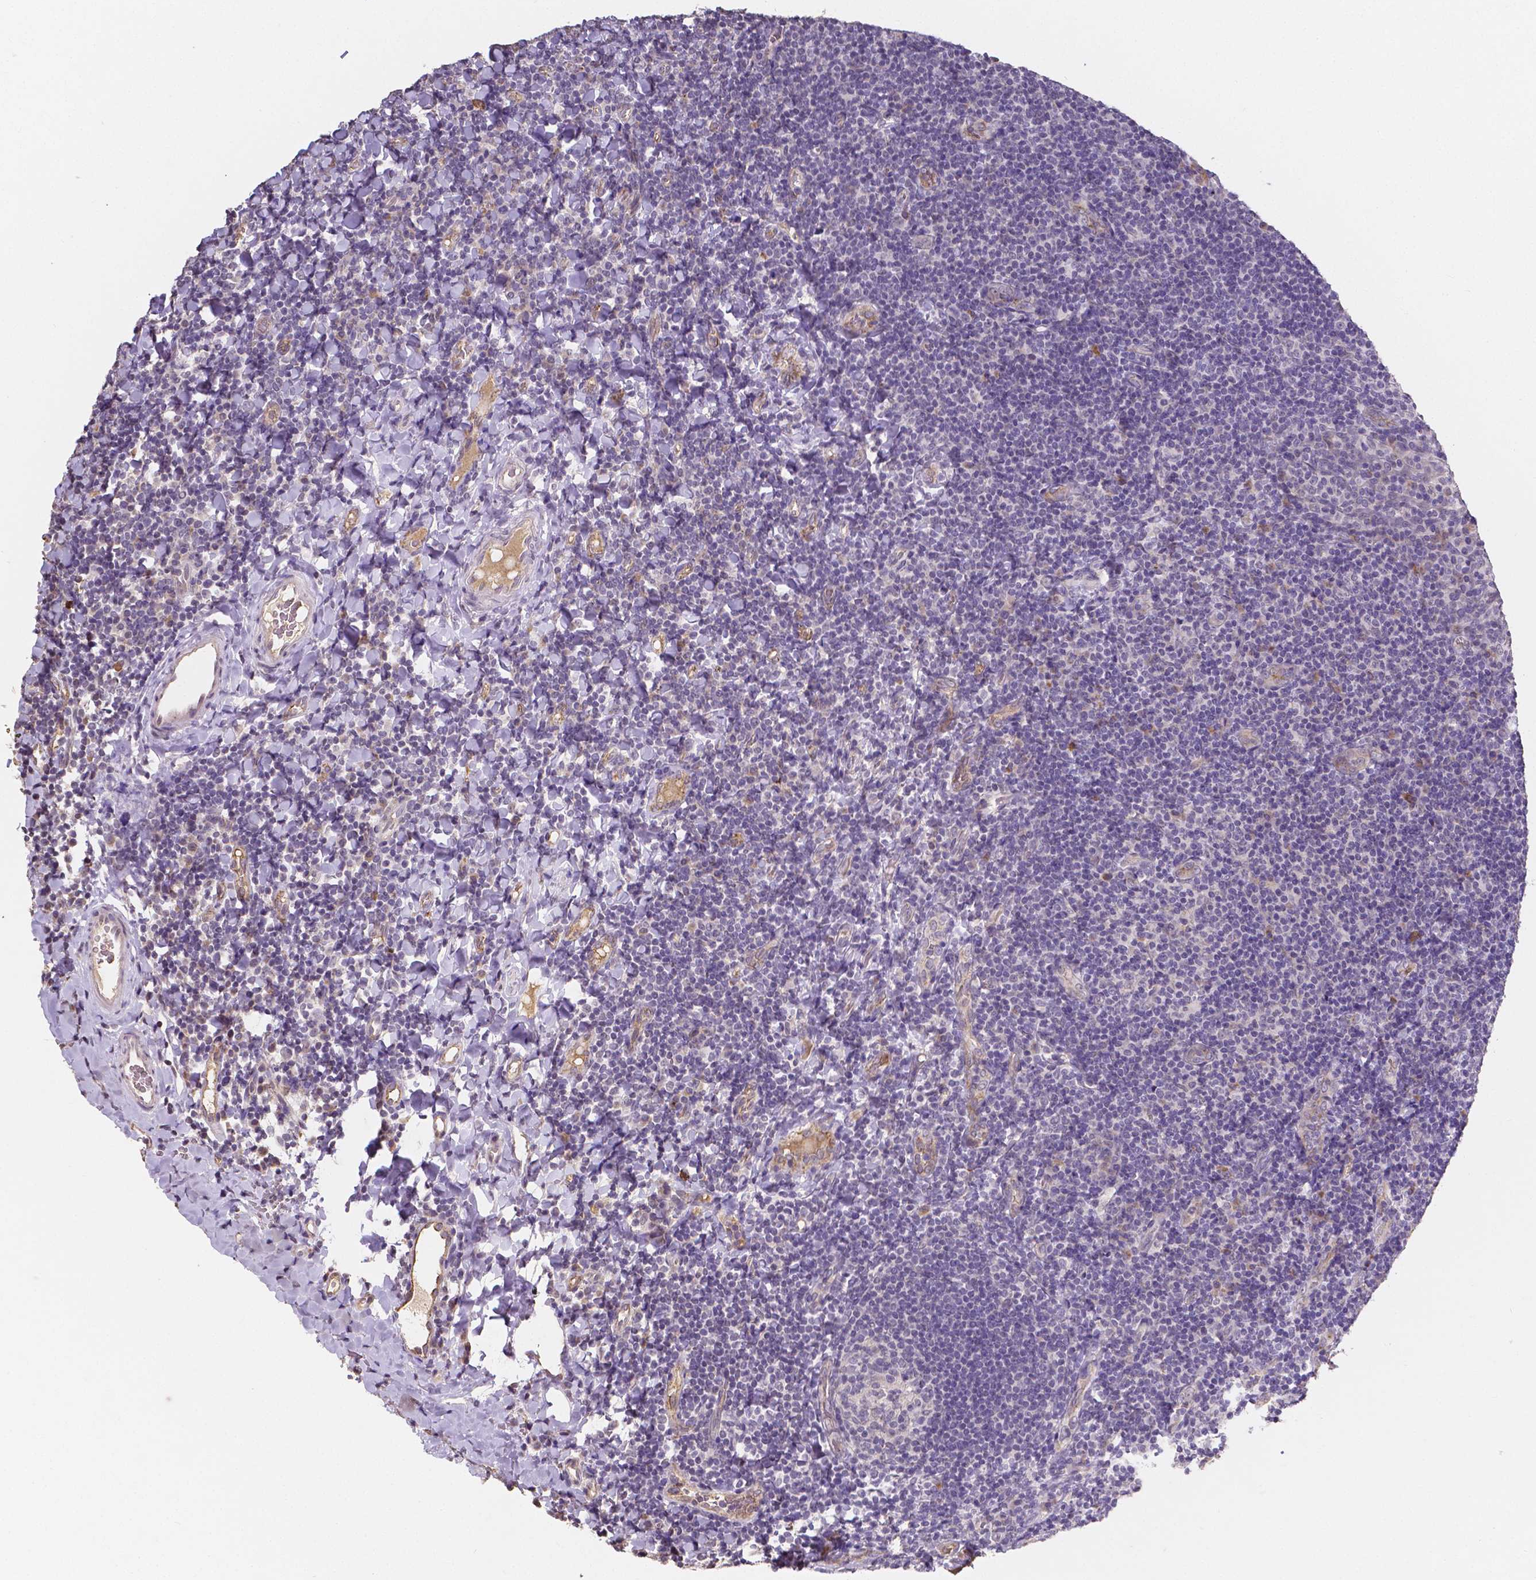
{"staining": {"intensity": "negative", "quantity": "none", "location": "none"}, "tissue": "tonsil", "cell_type": "Germinal center cells", "image_type": "normal", "snomed": [{"axis": "morphology", "description": "Normal tissue, NOS"}, {"axis": "topography", "description": "Tonsil"}], "caption": "Germinal center cells show no significant staining in unremarkable tonsil. (DAB (3,3'-diaminobenzidine) IHC visualized using brightfield microscopy, high magnification).", "gene": "ELAVL2", "patient": {"sex": "male", "age": 17}}